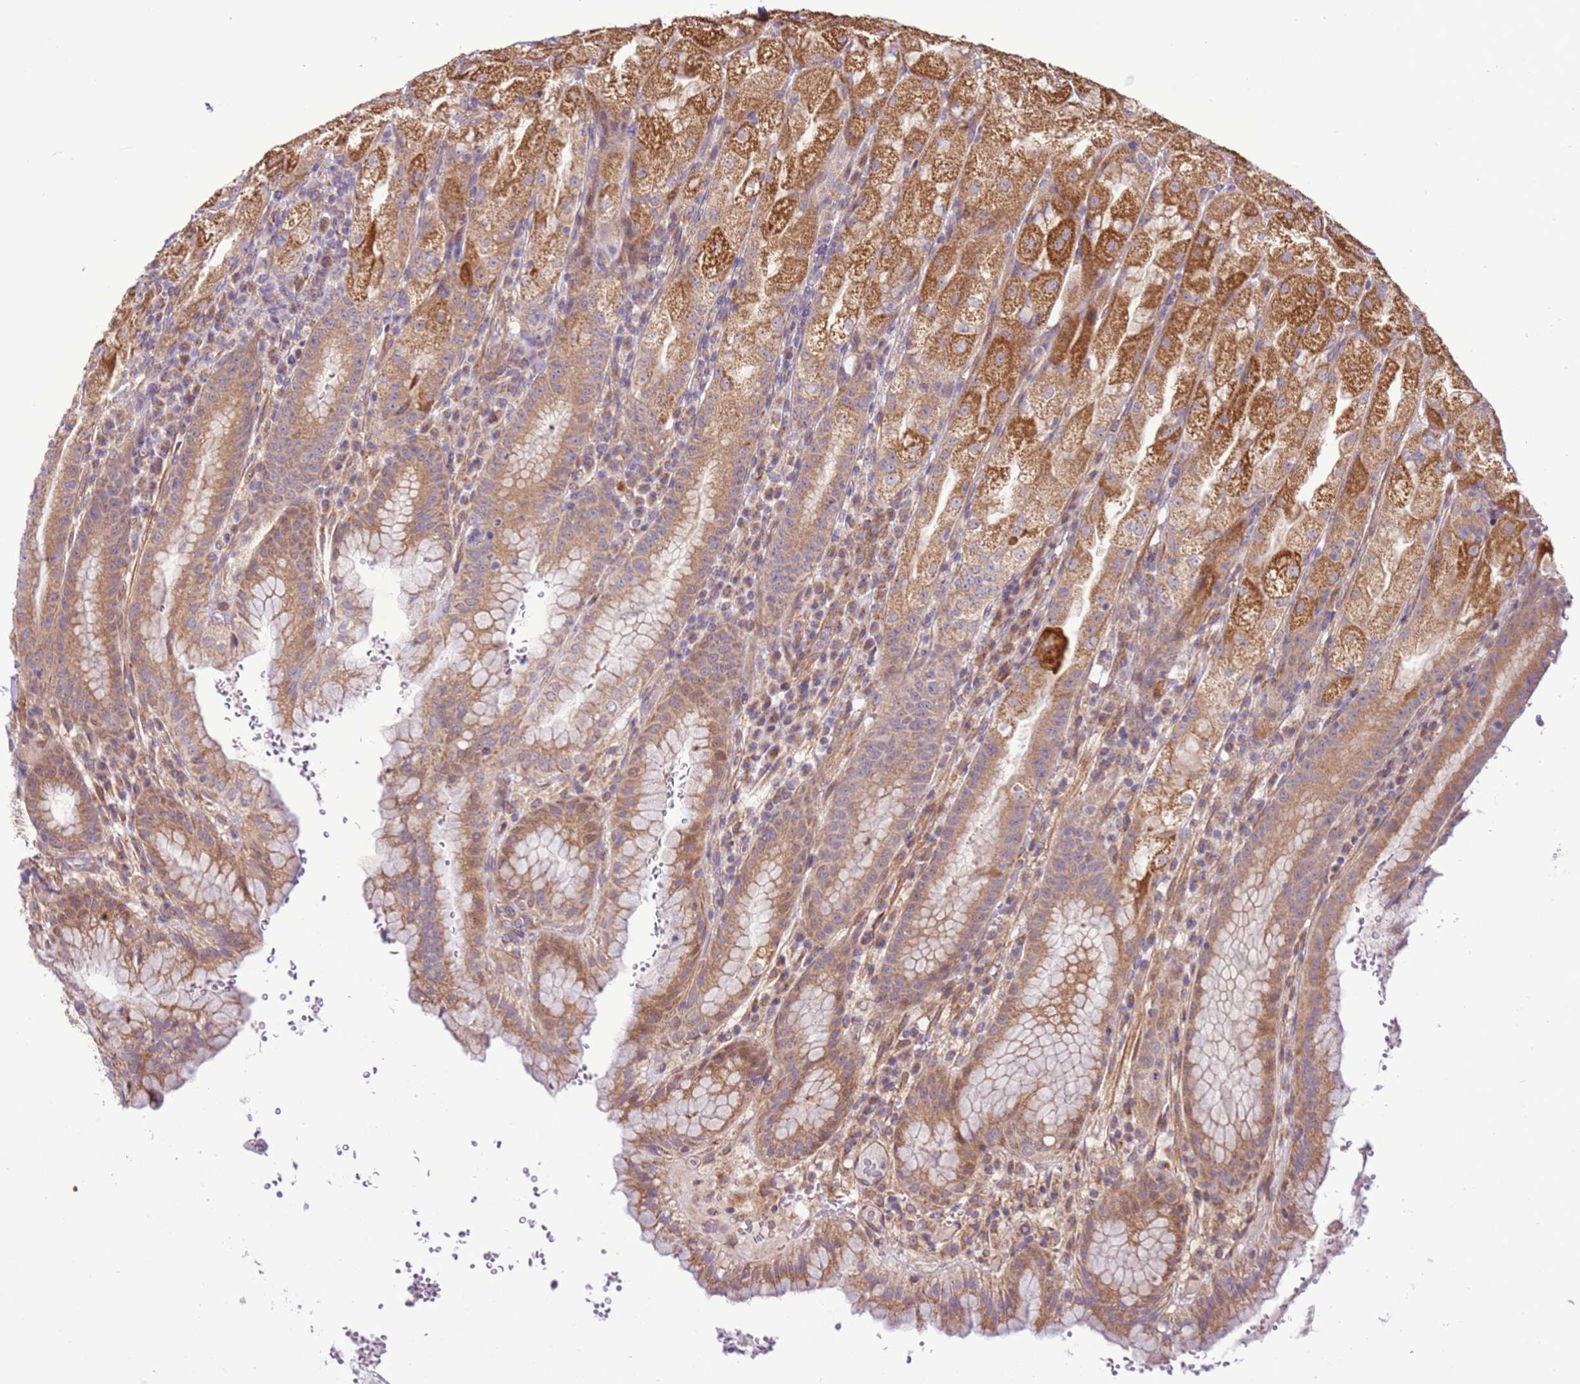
{"staining": {"intensity": "moderate", "quantity": ">75%", "location": "cytoplasmic/membranous"}, "tissue": "stomach", "cell_type": "Glandular cells", "image_type": "normal", "snomed": [{"axis": "morphology", "description": "Normal tissue, NOS"}, {"axis": "topography", "description": "Stomach, upper"}], "caption": "Normal stomach reveals moderate cytoplasmic/membranous staining in approximately >75% of glandular cells (IHC, brightfield microscopy, high magnification)..", "gene": "SCARA3", "patient": {"sex": "male", "age": 52}}